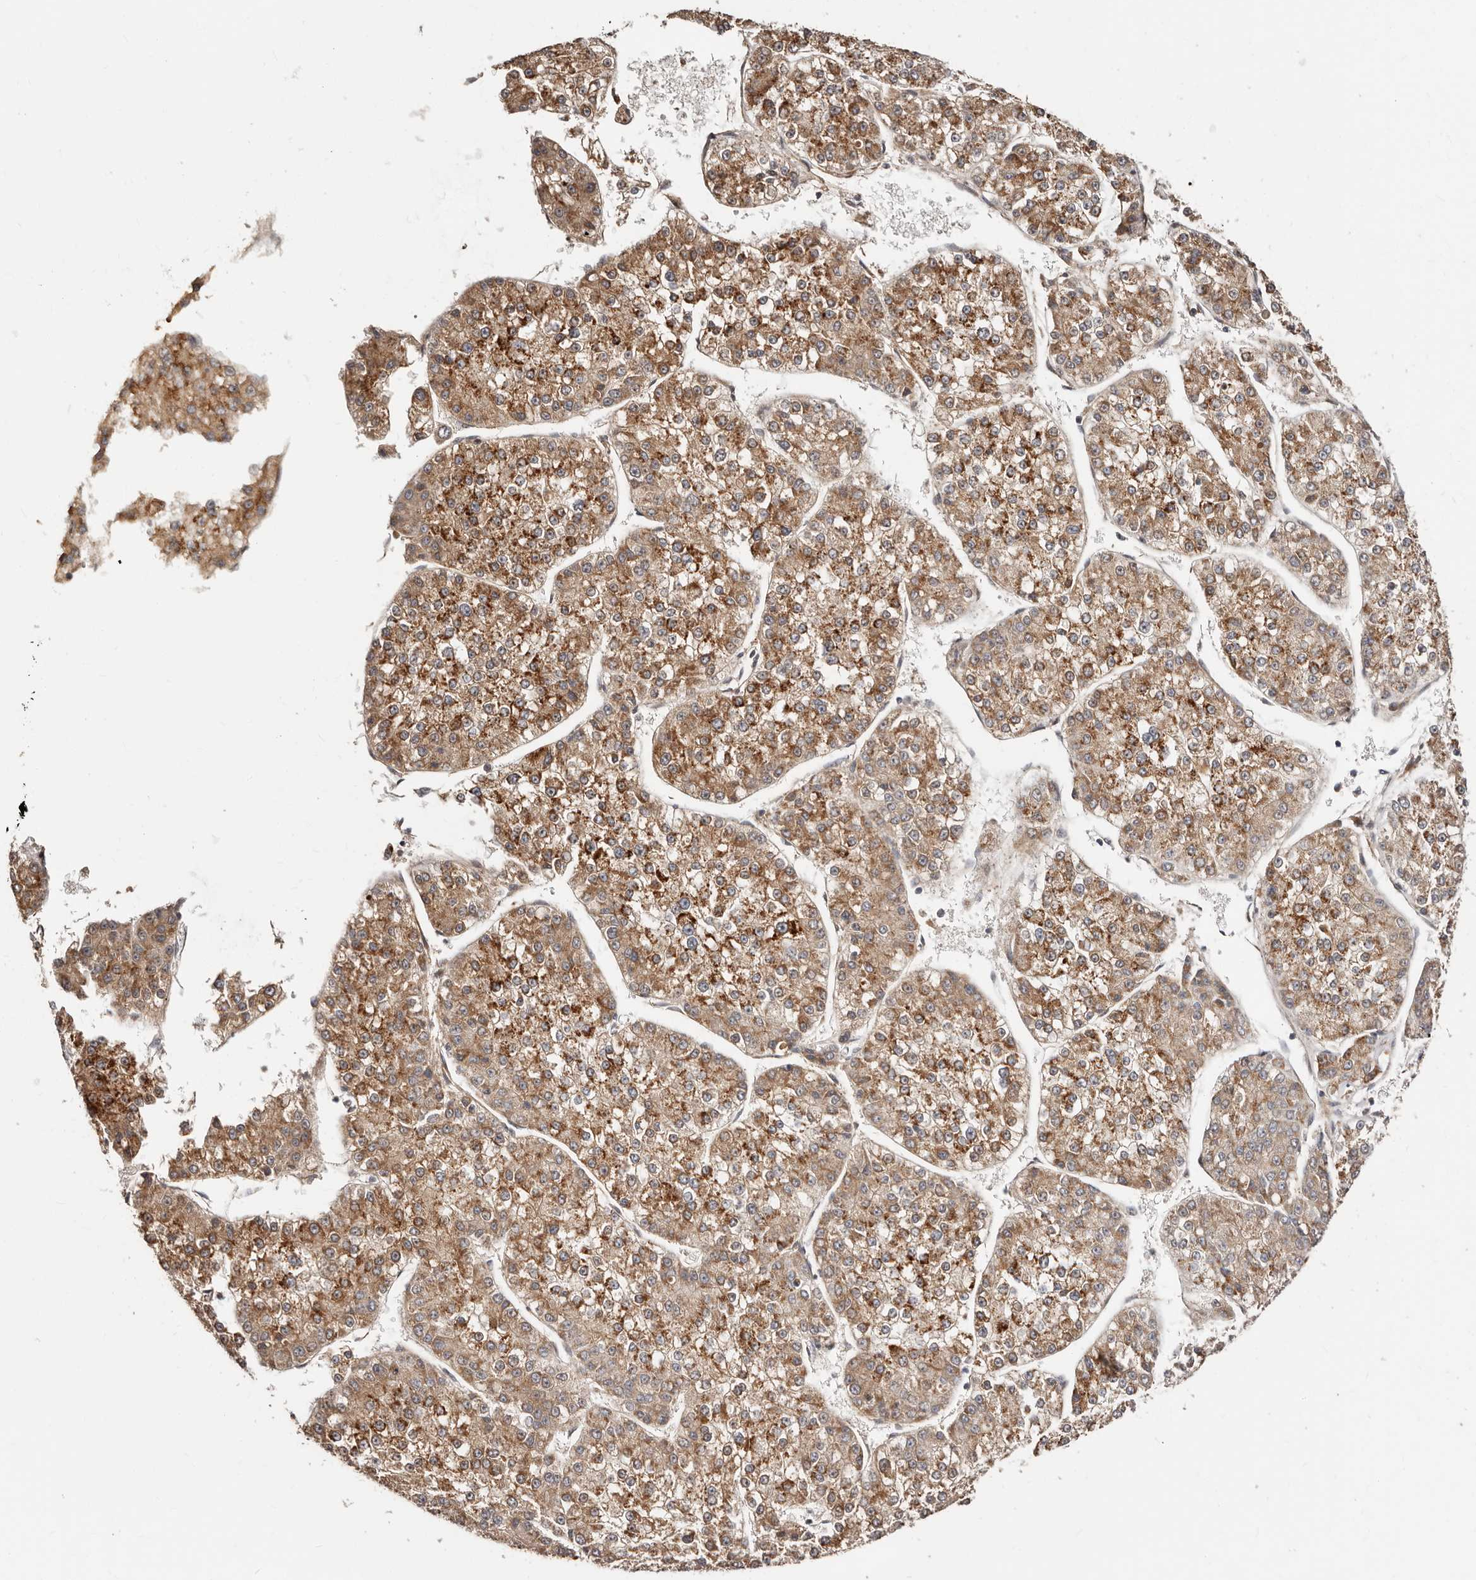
{"staining": {"intensity": "moderate", "quantity": ">75%", "location": "cytoplasmic/membranous"}, "tissue": "liver cancer", "cell_type": "Tumor cells", "image_type": "cancer", "snomed": [{"axis": "morphology", "description": "Carcinoma, Hepatocellular, NOS"}, {"axis": "topography", "description": "Liver"}], "caption": "The photomicrograph shows immunohistochemical staining of liver hepatocellular carcinoma. There is moderate cytoplasmic/membranous positivity is seen in approximately >75% of tumor cells.", "gene": "APOL6", "patient": {"sex": "female", "age": 73}}